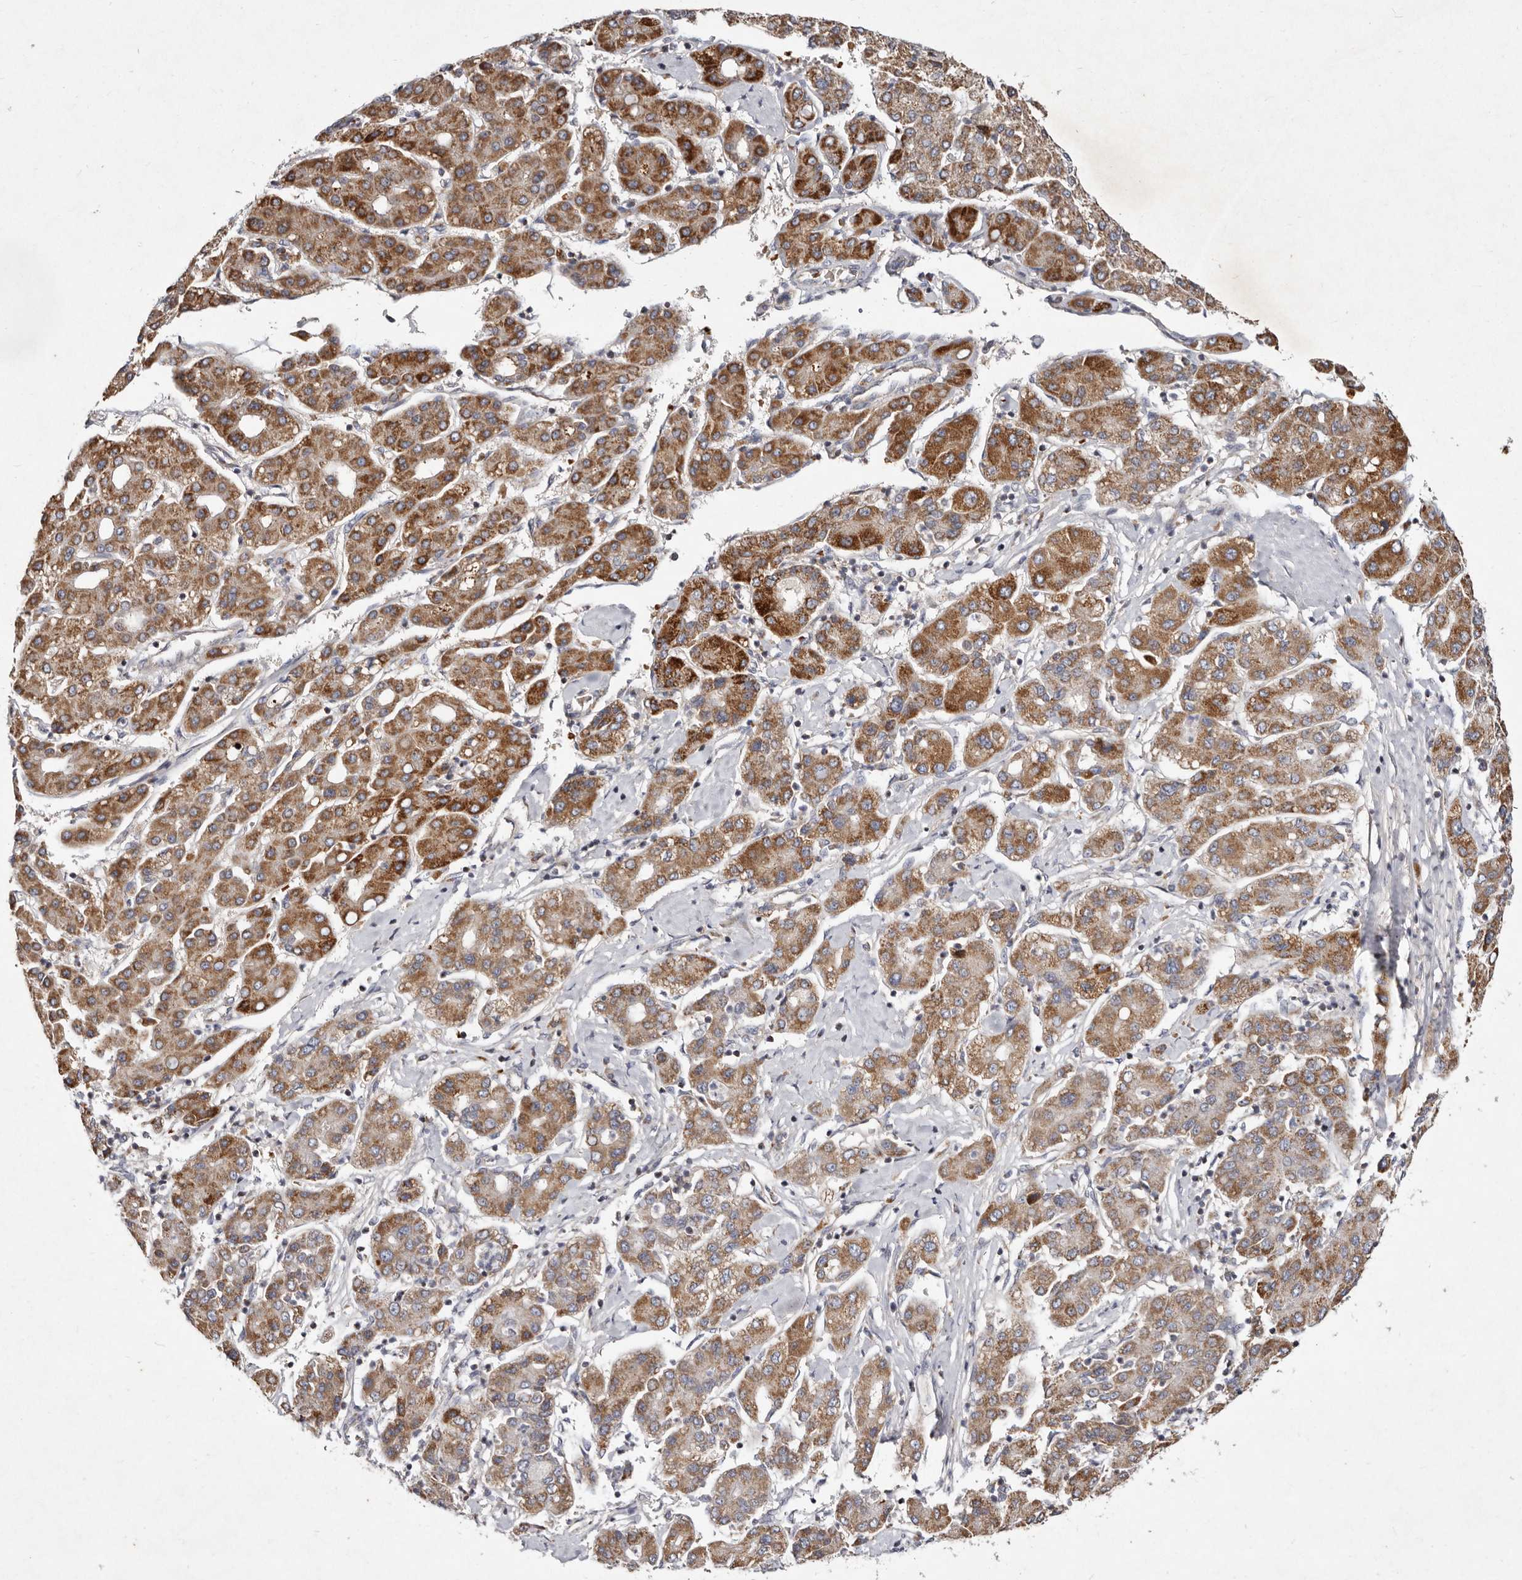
{"staining": {"intensity": "moderate", "quantity": ">75%", "location": "cytoplasmic/membranous"}, "tissue": "liver cancer", "cell_type": "Tumor cells", "image_type": "cancer", "snomed": [{"axis": "morphology", "description": "Carcinoma, Hepatocellular, NOS"}, {"axis": "topography", "description": "Liver"}], "caption": "An image of human liver cancer stained for a protein exhibits moderate cytoplasmic/membranous brown staining in tumor cells.", "gene": "SLC25A20", "patient": {"sex": "male", "age": 65}}